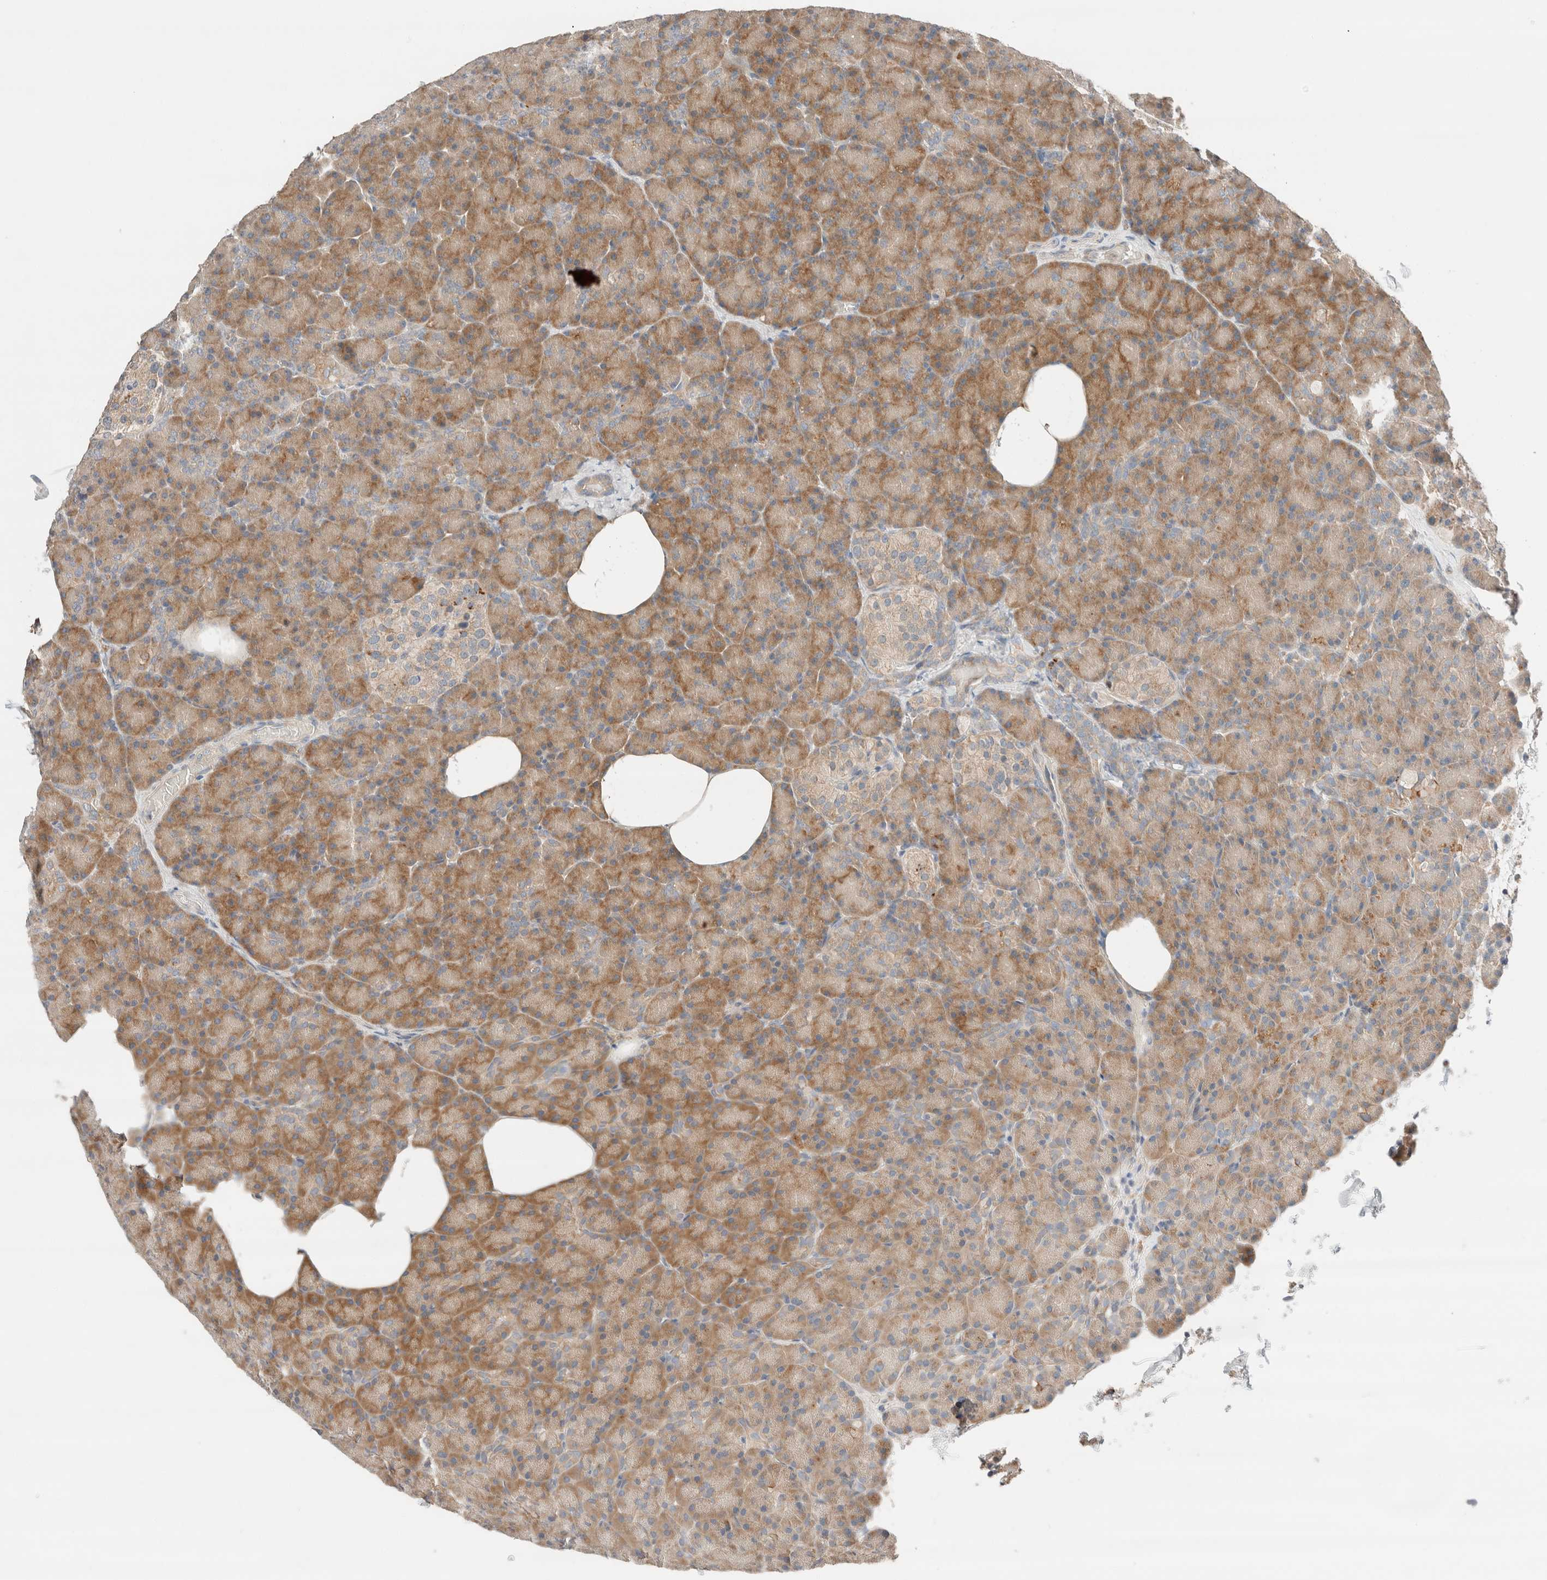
{"staining": {"intensity": "moderate", "quantity": ">75%", "location": "cytoplasmic/membranous"}, "tissue": "pancreas", "cell_type": "Exocrine glandular cells", "image_type": "normal", "snomed": [{"axis": "morphology", "description": "Normal tissue, NOS"}, {"axis": "topography", "description": "Pancreas"}], "caption": "Pancreas was stained to show a protein in brown. There is medium levels of moderate cytoplasmic/membranous positivity in approximately >75% of exocrine glandular cells. Using DAB (3,3'-diaminobenzidine) (brown) and hematoxylin (blue) stains, captured at high magnification using brightfield microscopy.", "gene": "TUBD1", "patient": {"sex": "female", "age": 43}}